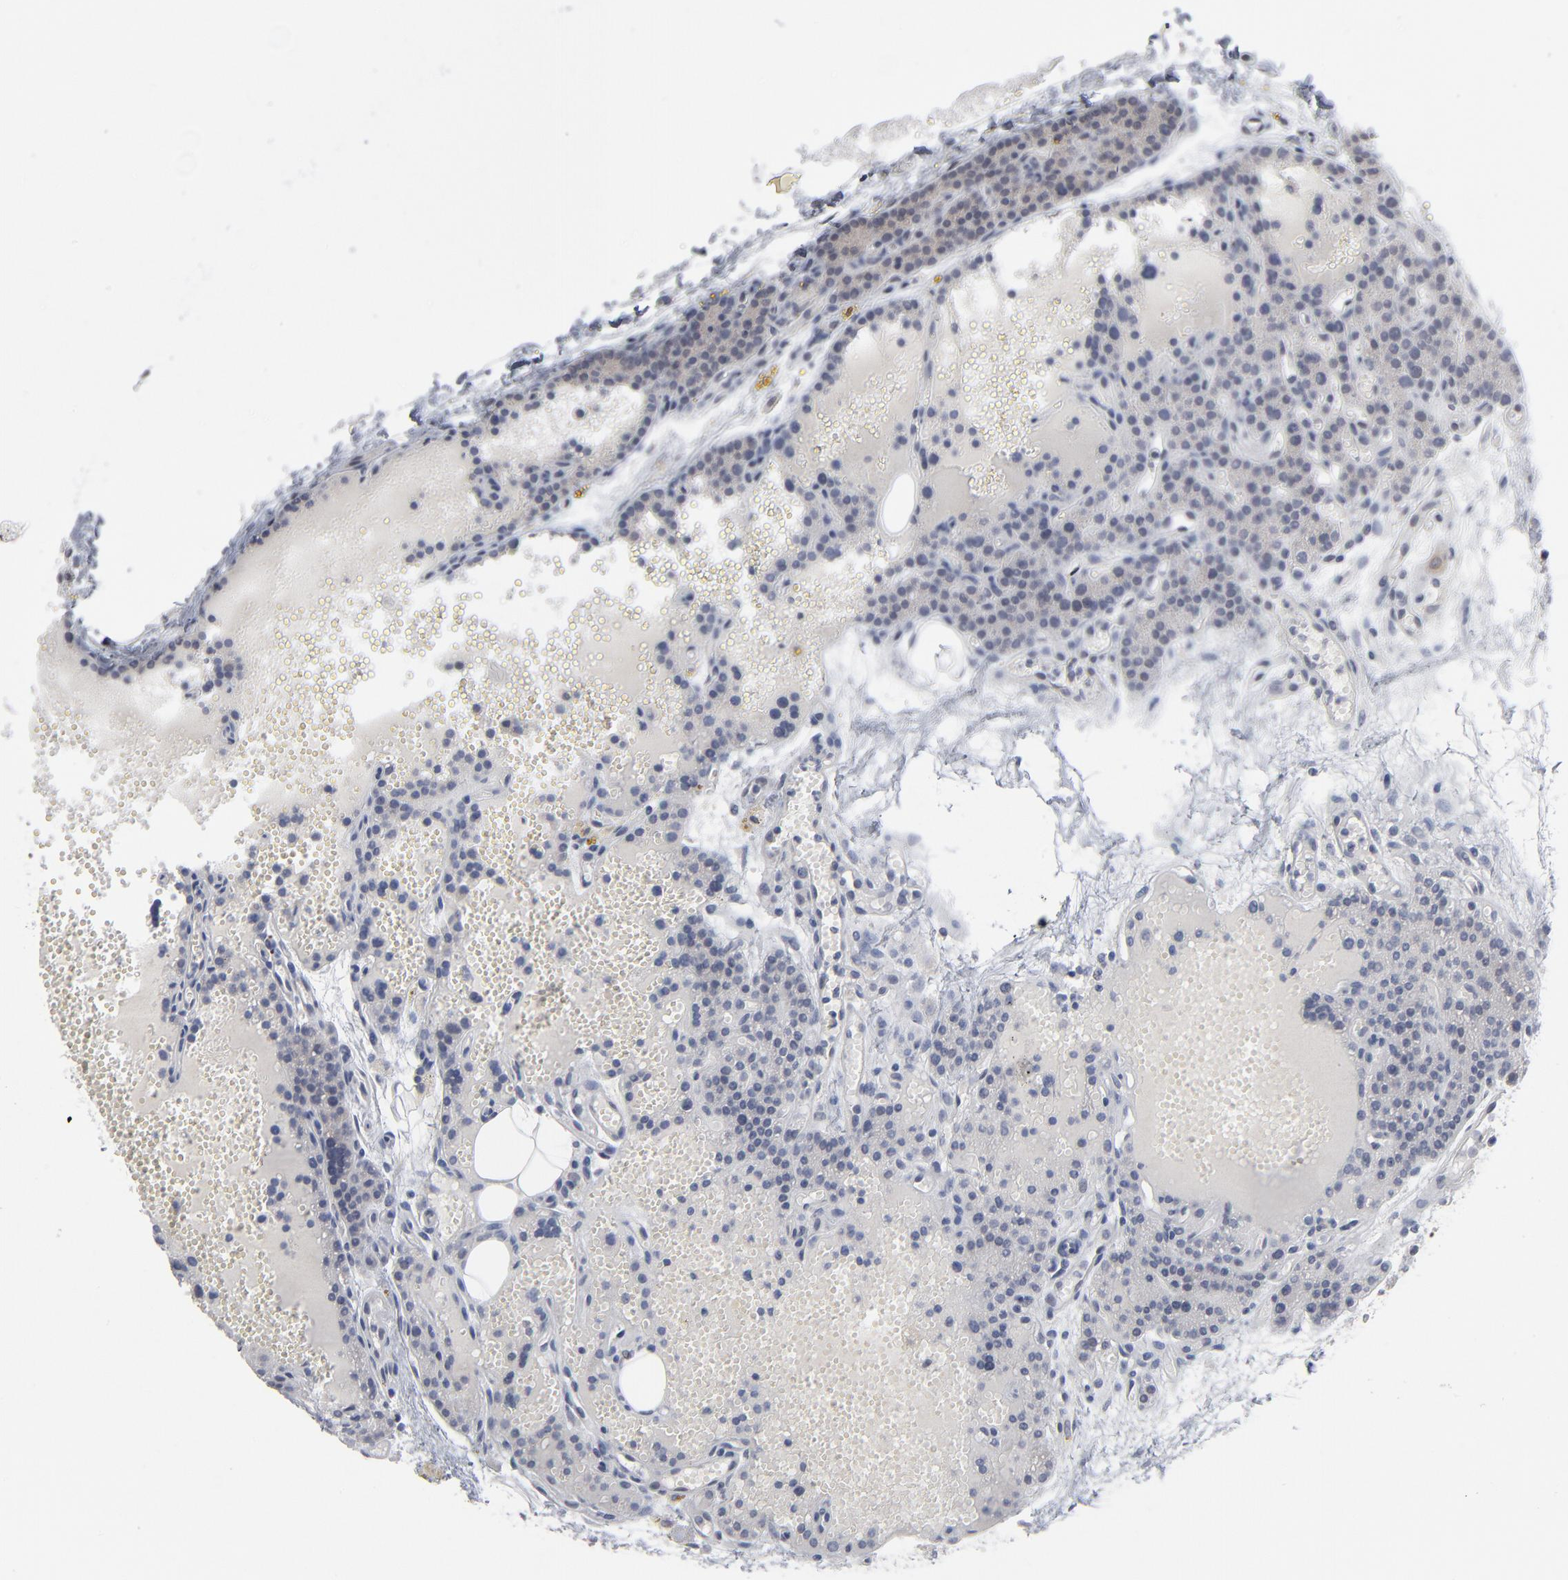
{"staining": {"intensity": "negative", "quantity": "none", "location": "none"}, "tissue": "parathyroid gland", "cell_type": "Glandular cells", "image_type": "normal", "snomed": [{"axis": "morphology", "description": "Normal tissue, NOS"}, {"axis": "topography", "description": "Parathyroid gland"}], "caption": "There is no significant staining in glandular cells of parathyroid gland. (Stains: DAB immunohistochemistry (IHC) with hematoxylin counter stain, Microscopy: brightfield microscopy at high magnification).", "gene": "FOXN2", "patient": {"sex": "male", "age": 25}}